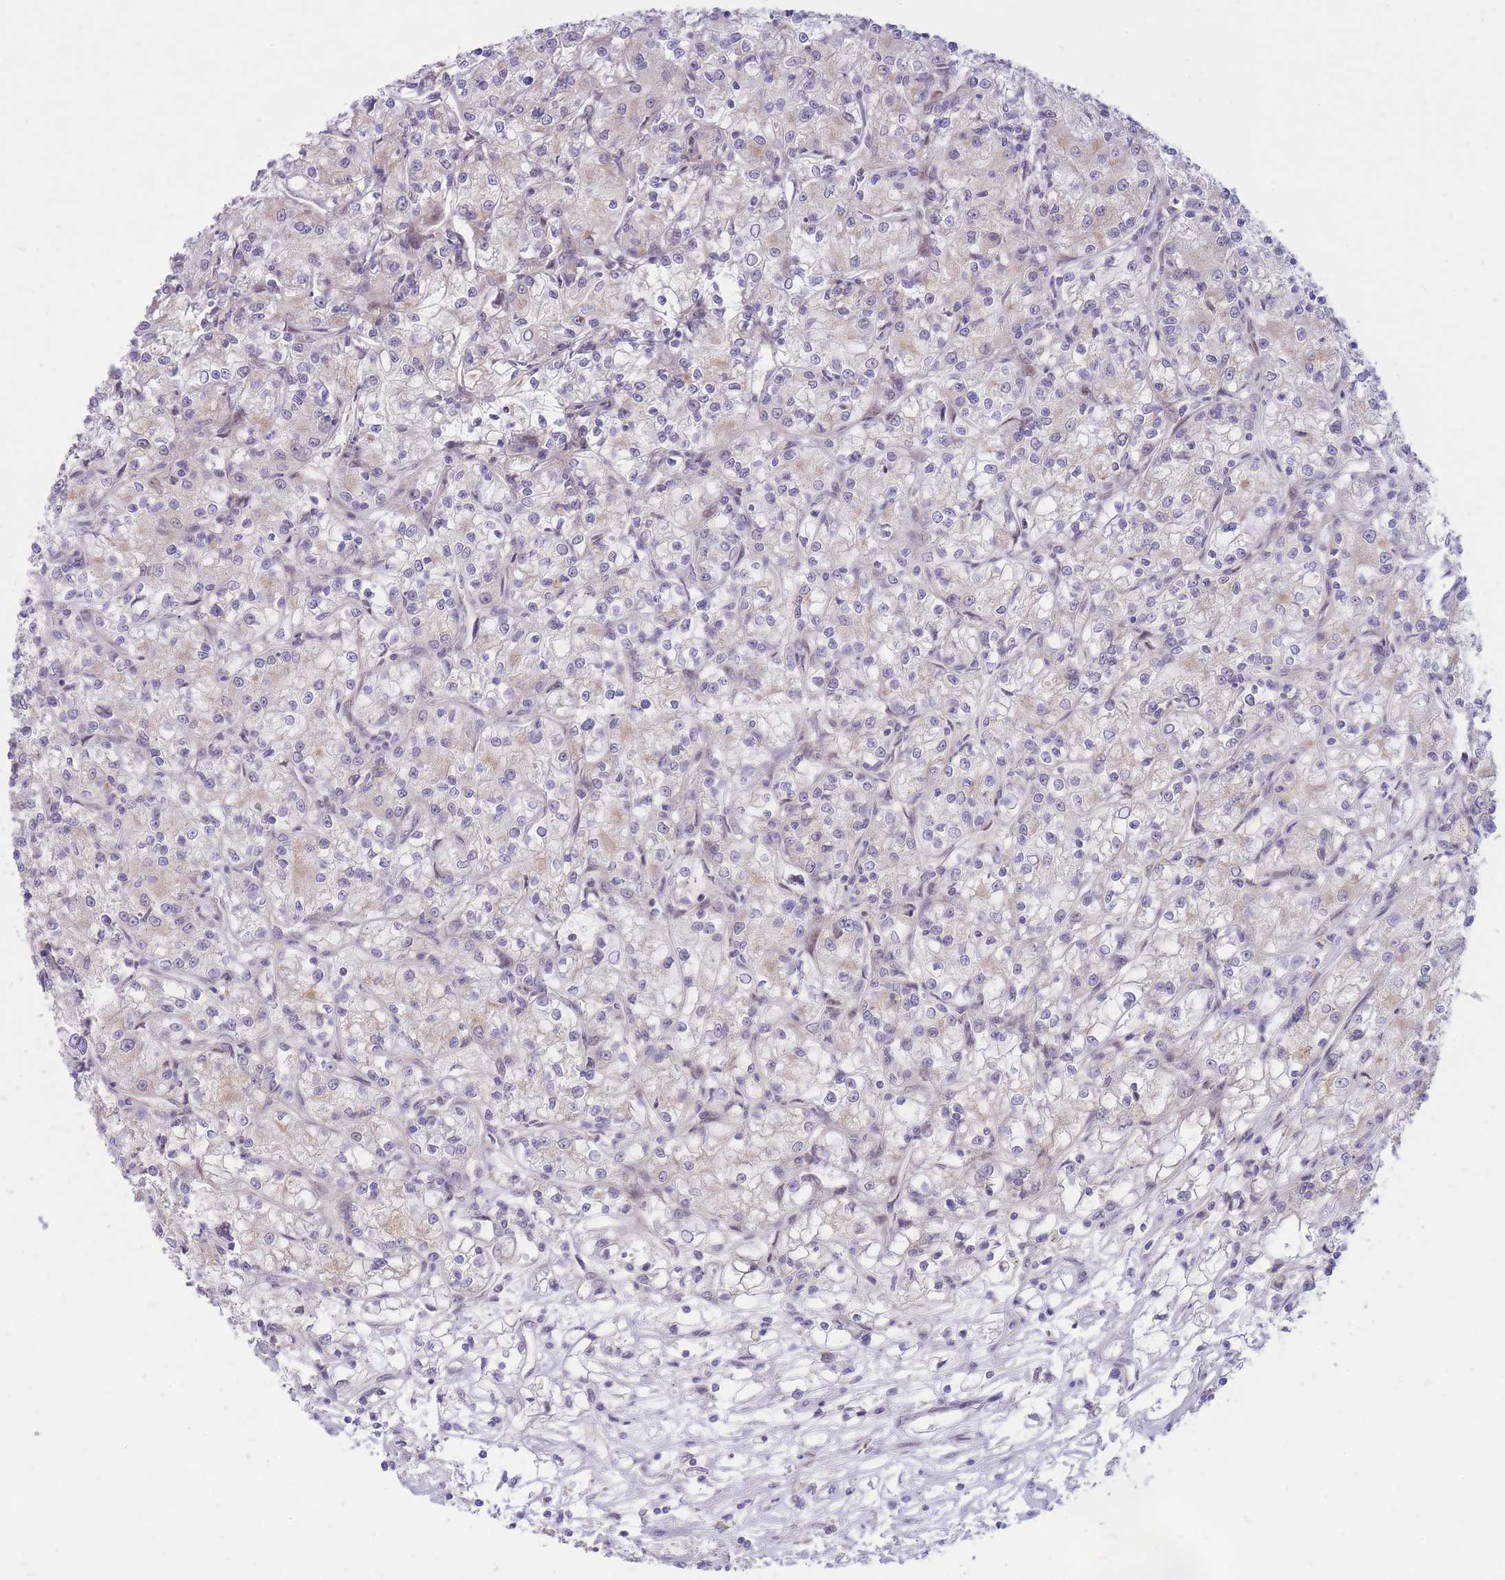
{"staining": {"intensity": "negative", "quantity": "none", "location": "none"}, "tissue": "renal cancer", "cell_type": "Tumor cells", "image_type": "cancer", "snomed": [{"axis": "morphology", "description": "Adenocarcinoma, NOS"}, {"axis": "topography", "description": "Kidney"}], "caption": "Tumor cells are negative for protein expression in human renal cancer (adenocarcinoma).", "gene": "ERICH6B", "patient": {"sex": "female", "age": 59}}